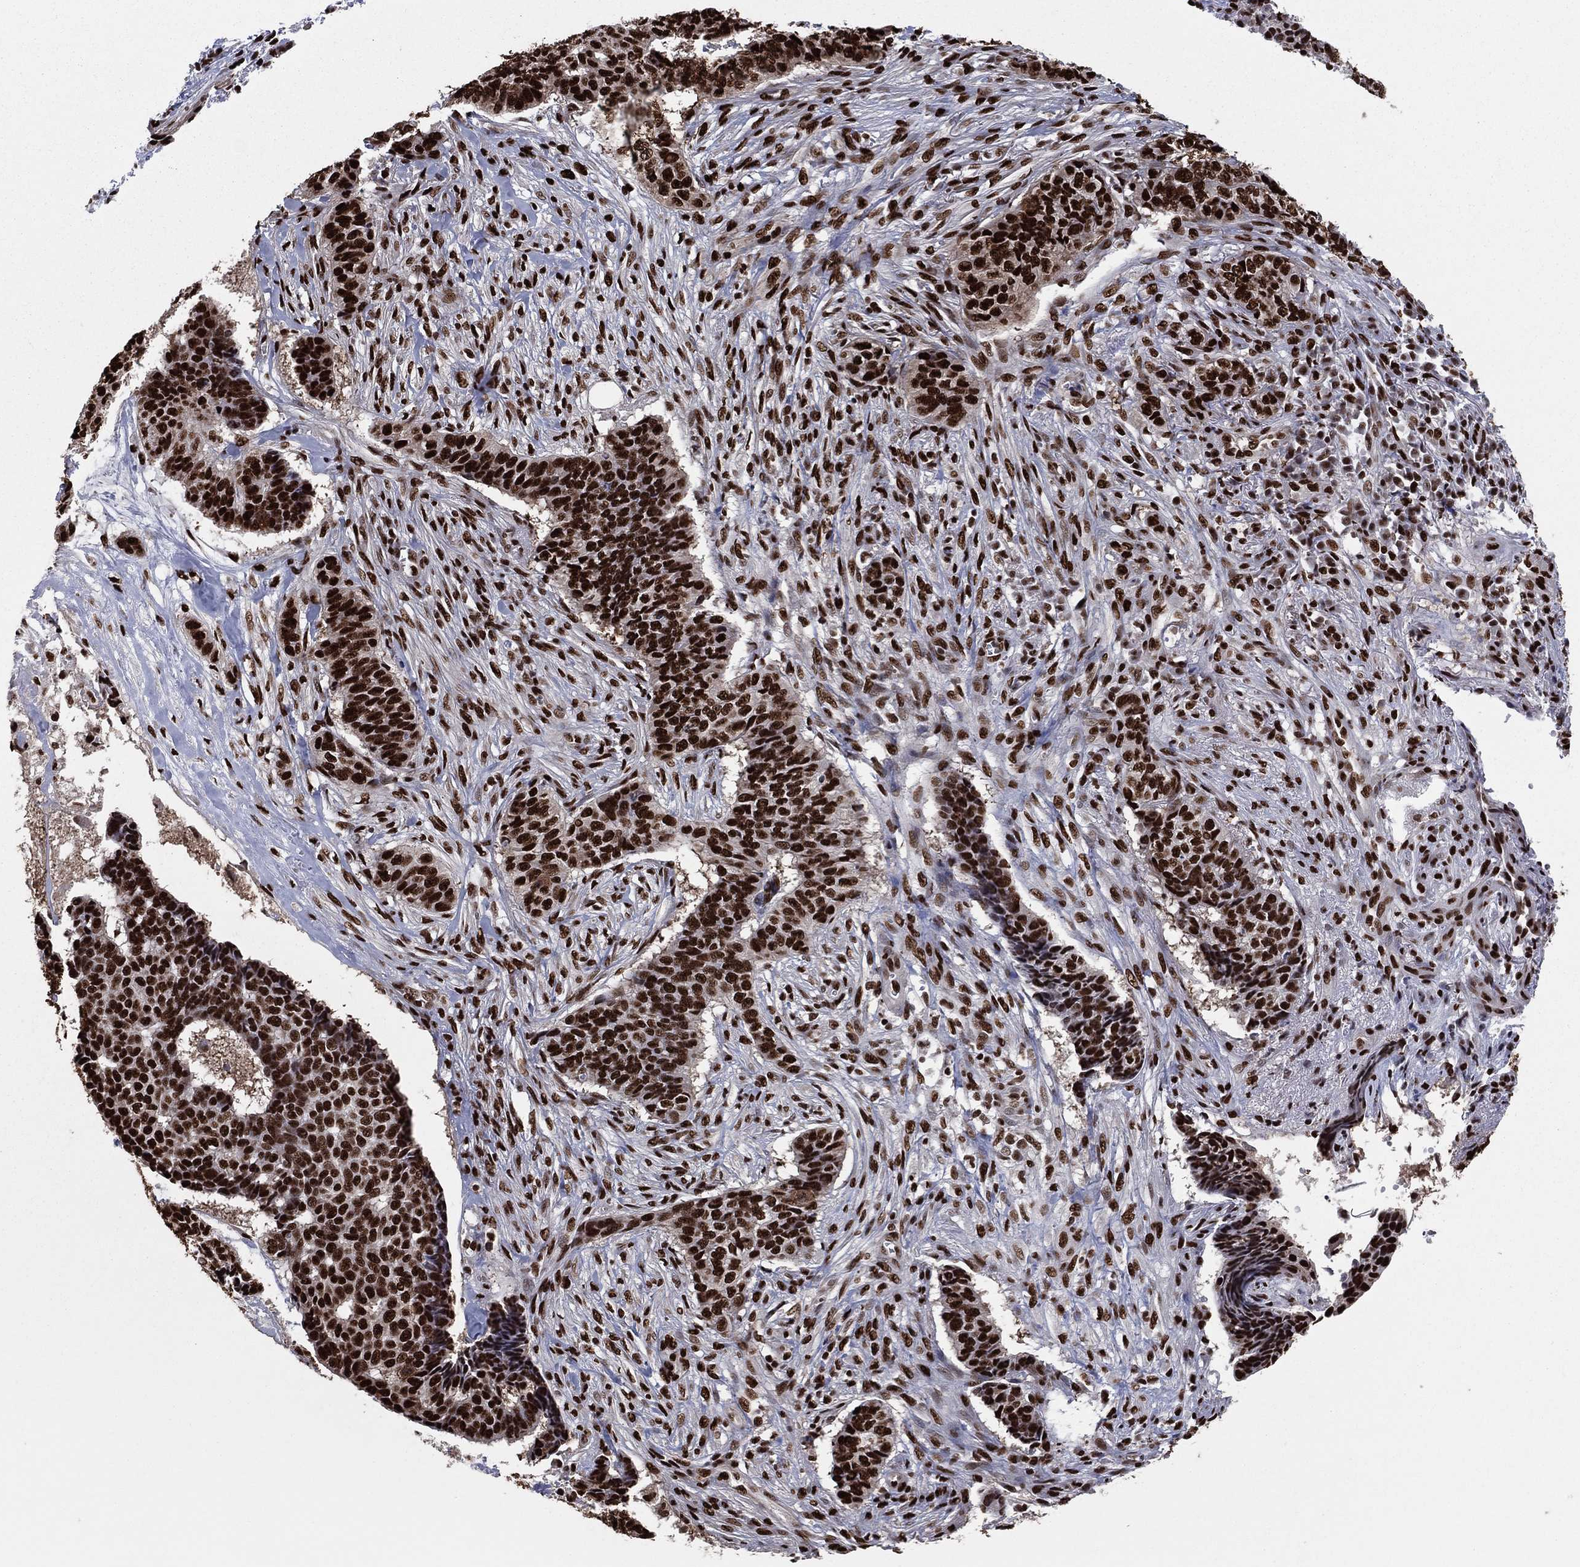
{"staining": {"intensity": "strong", "quantity": ">75%", "location": "nuclear"}, "tissue": "skin cancer", "cell_type": "Tumor cells", "image_type": "cancer", "snomed": [{"axis": "morphology", "description": "Basal cell carcinoma"}, {"axis": "topography", "description": "Skin"}], "caption": "Strong nuclear positivity for a protein is appreciated in about >75% of tumor cells of skin basal cell carcinoma using IHC.", "gene": "TP53BP1", "patient": {"sex": "male", "age": 86}}